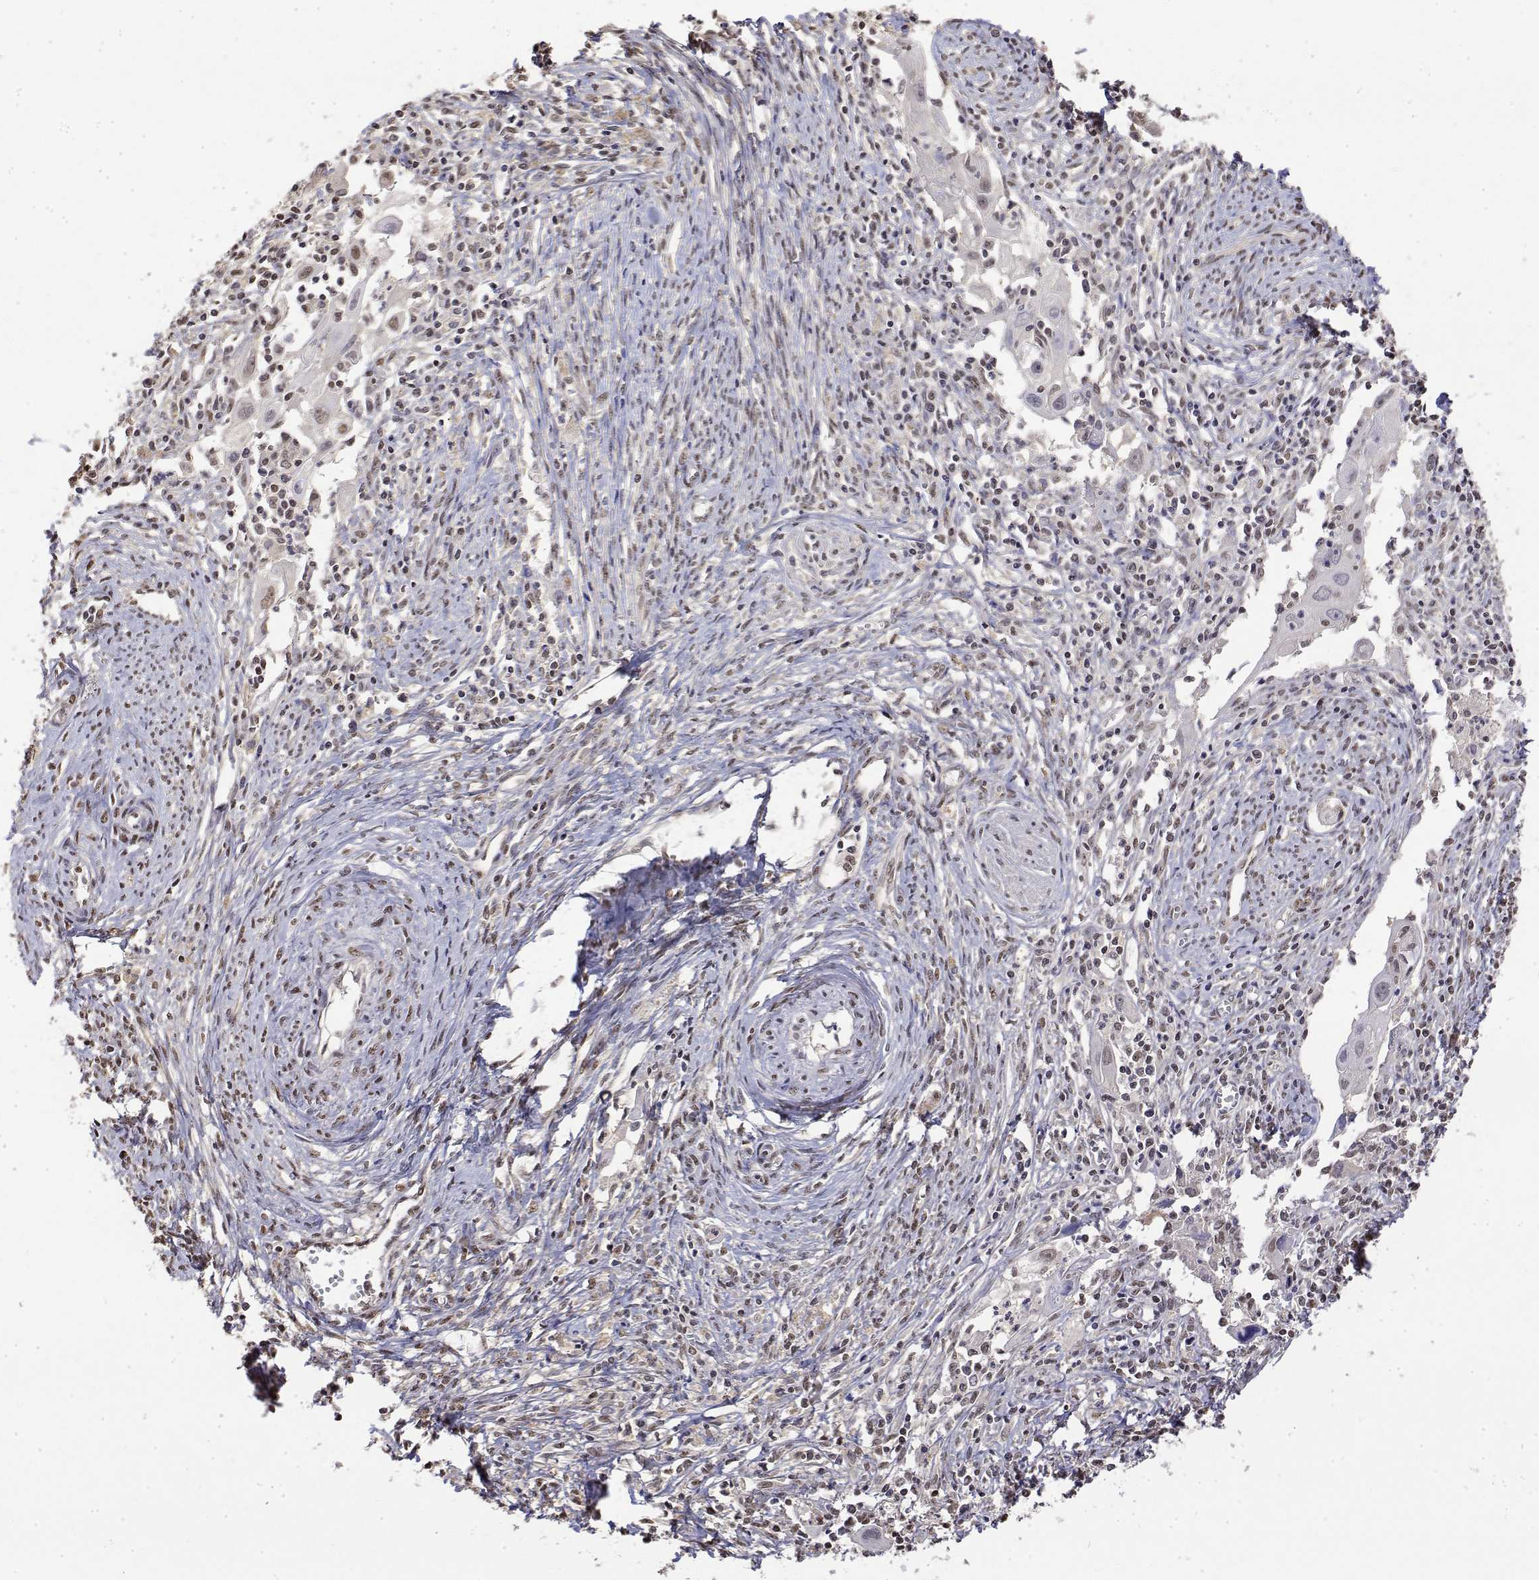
{"staining": {"intensity": "weak", "quantity": "25%-75%", "location": "nuclear"}, "tissue": "cervical cancer", "cell_type": "Tumor cells", "image_type": "cancer", "snomed": [{"axis": "morphology", "description": "Squamous cell carcinoma, NOS"}, {"axis": "topography", "description": "Cervix"}], "caption": "Human cervical cancer stained for a protein (brown) demonstrates weak nuclear positive expression in approximately 25%-75% of tumor cells.", "gene": "TPI1", "patient": {"sex": "female", "age": 30}}